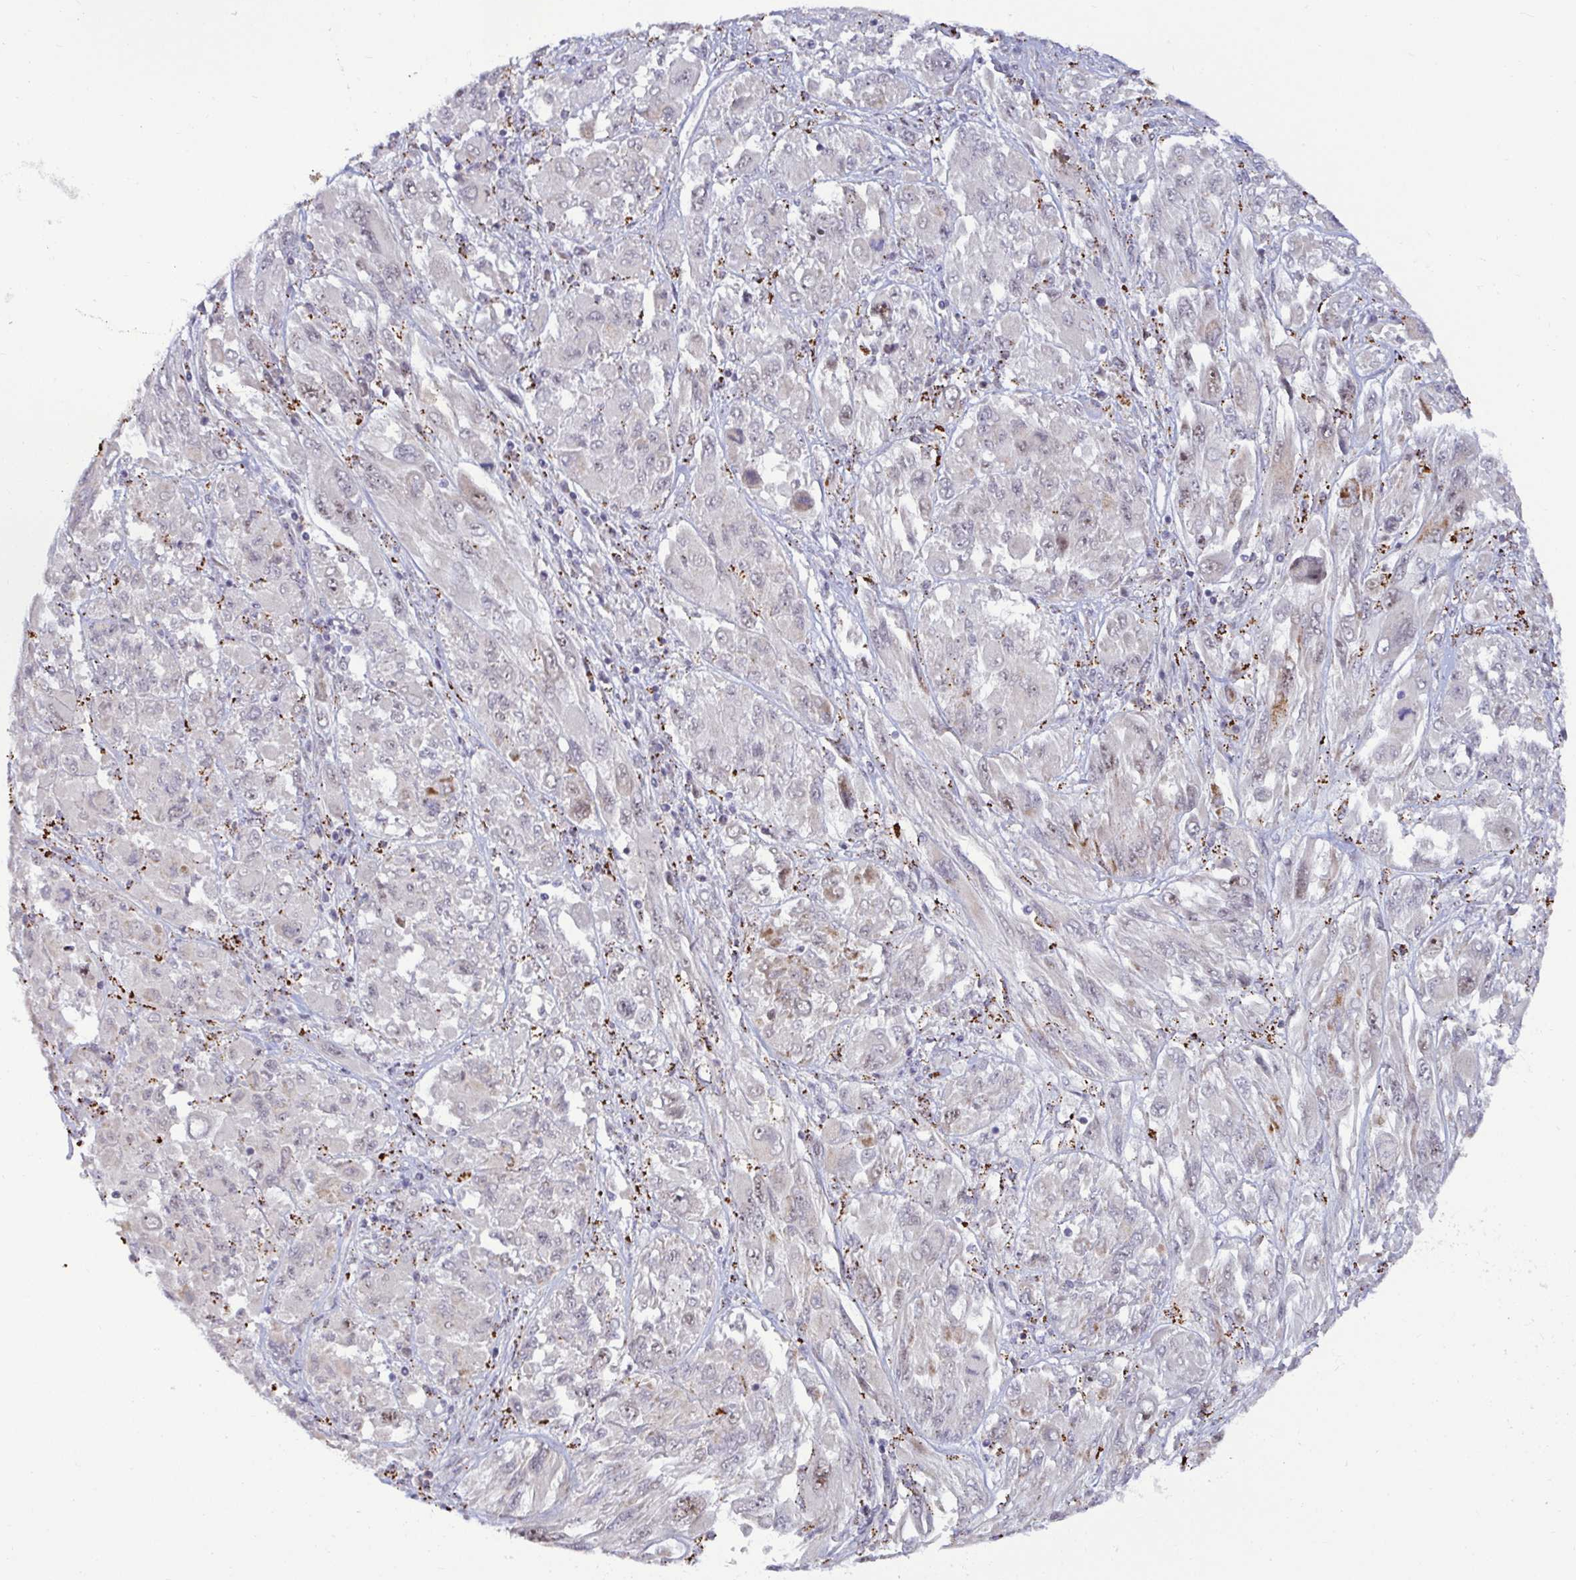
{"staining": {"intensity": "weak", "quantity": "<25%", "location": "cytoplasmic/membranous,nuclear"}, "tissue": "melanoma", "cell_type": "Tumor cells", "image_type": "cancer", "snomed": [{"axis": "morphology", "description": "Malignant melanoma, NOS"}, {"axis": "topography", "description": "Skin"}], "caption": "Protein analysis of malignant melanoma reveals no significant expression in tumor cells.", "gene": "DZIP1", "patient": {"sex": "female", "age": 91}}